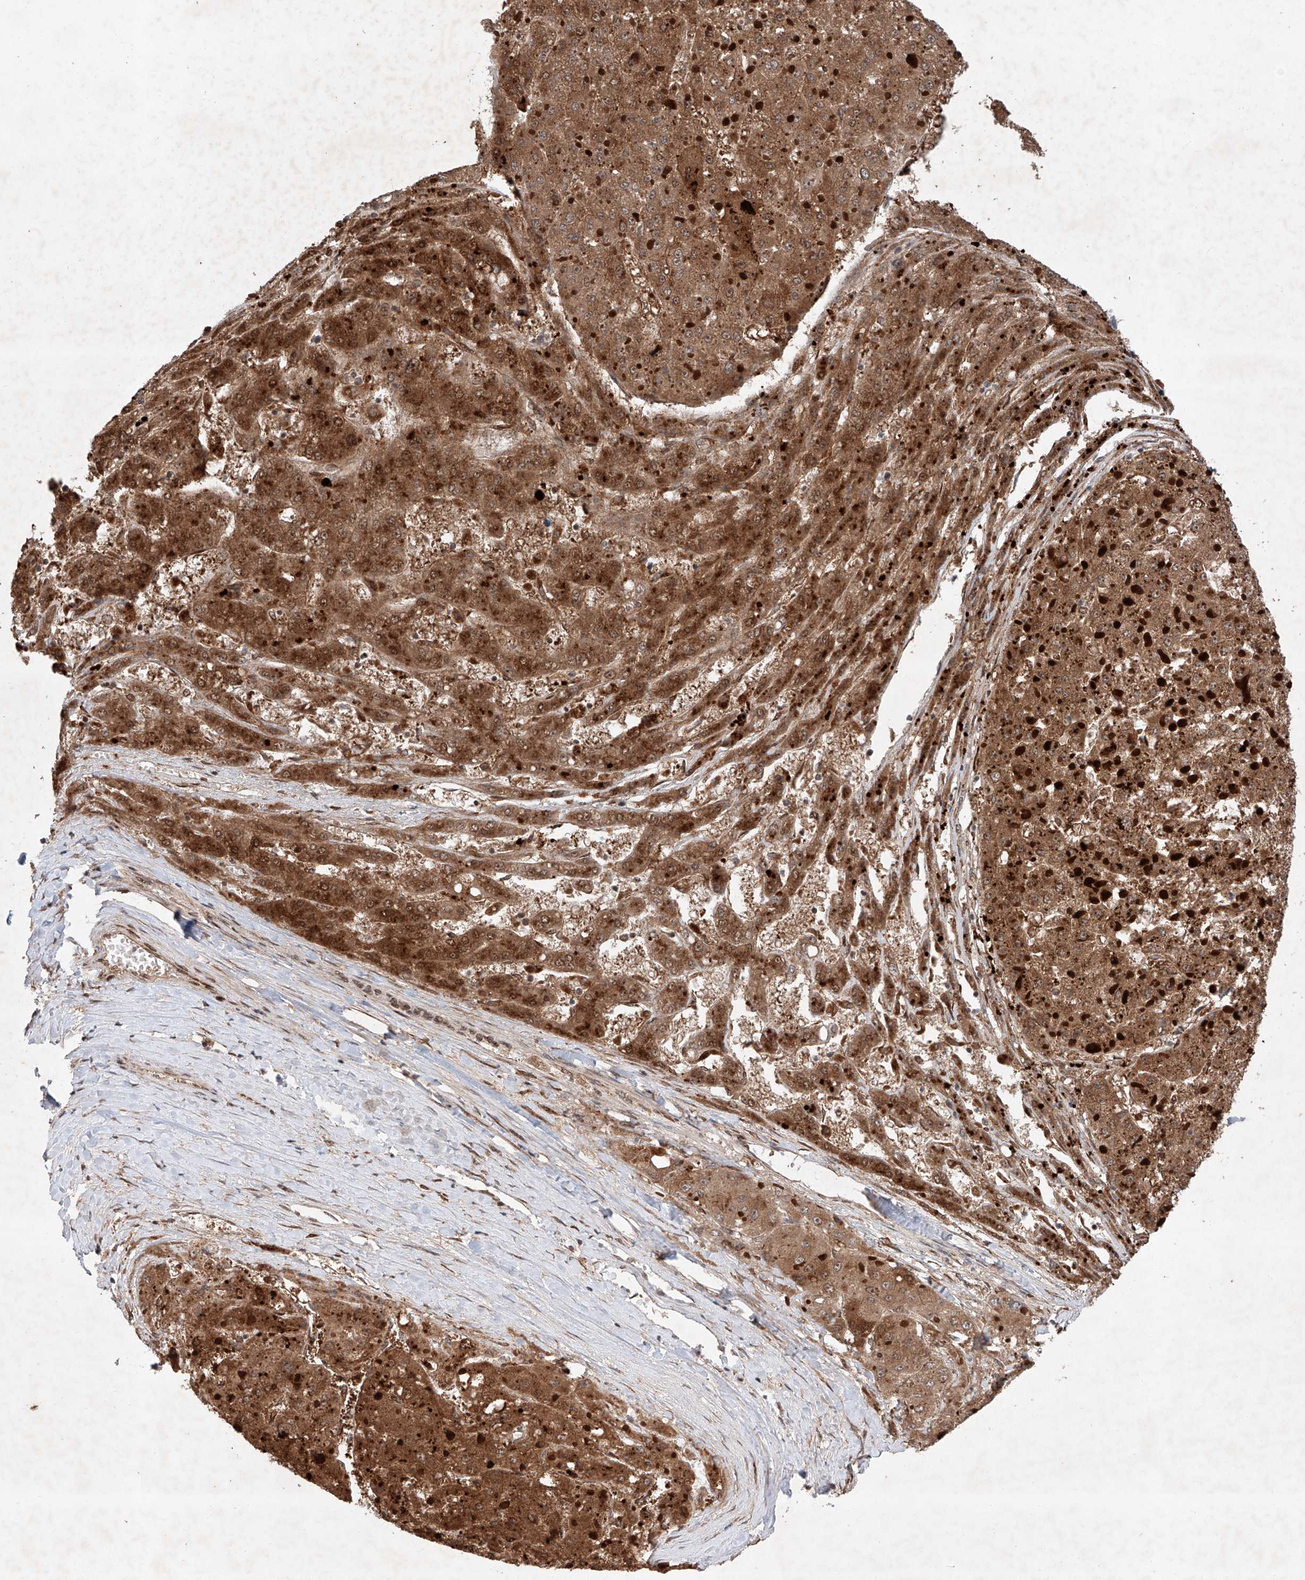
{"staining": {"intensity": "strong", "quantity": ">75%", "location": "cytoplasmic/membranous,nuclear"}, "tissue": "liver cancer", "cell_type": "Tumor cells", "image_type": "cancer", "snomed": [{"axis": "morphology", "description": "Carcinoma, Hepatocellular, NOS"}, {"axis": "topography", "description": "Liver"}], "caption": "Liver hepatocellular carcinoma stained with a brown dye reveals strong cytoplasmic/membranous and nuclear positive expression in approximately >75% of tumor cells.", "gene": "ZFP28", "patient": {"sex": "female", "age": 73}}